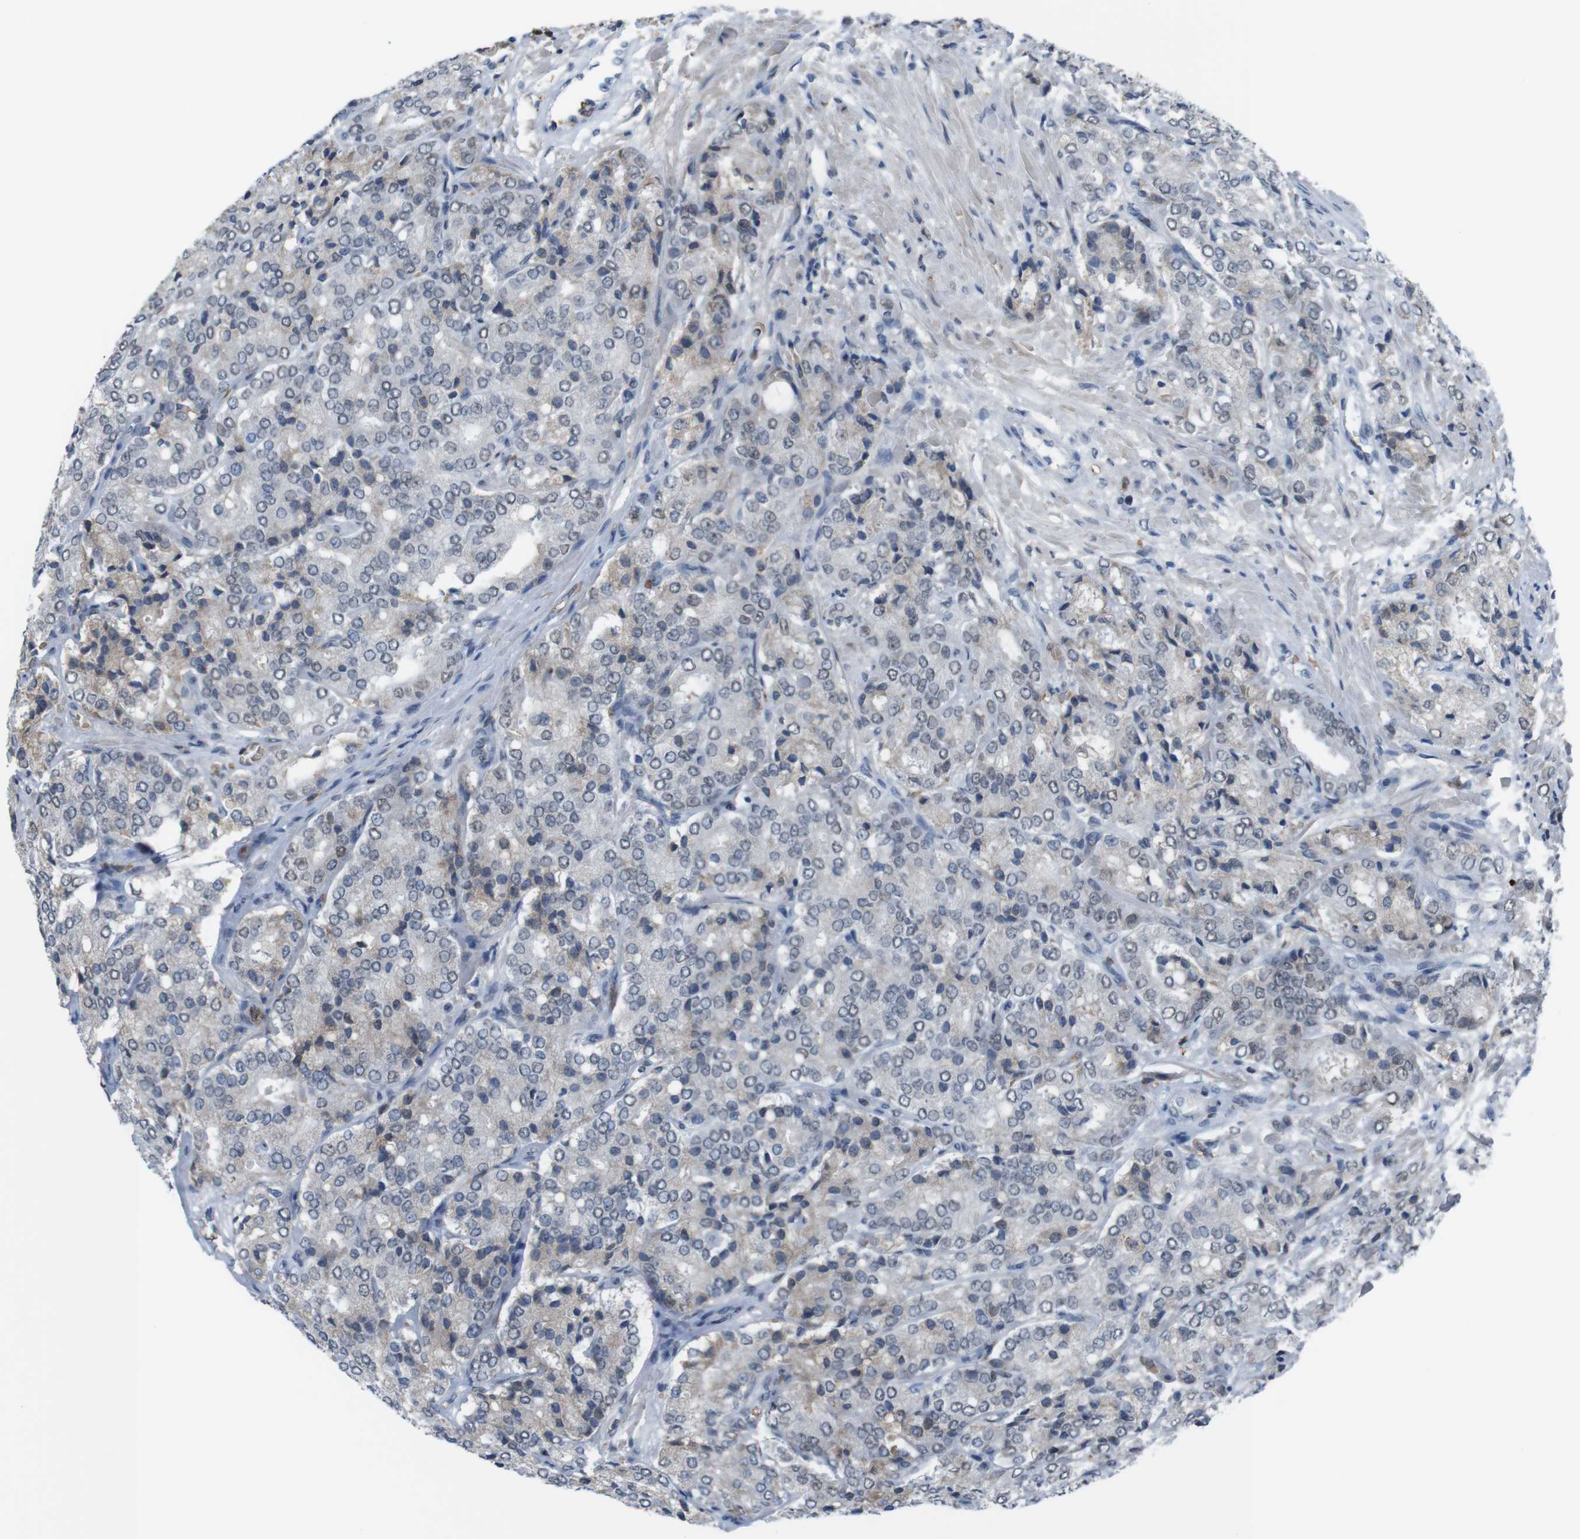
{"staining": {"intensity": "negative", "quantity": "none", "location": "none"}, "tissue": "prostate cancer", "cell_type": "Tumor cells", "image_type": "cancer", "snomed": [{"axis": "morphology", "description": "Adenocarcinoma, High grade"}, {"axis": "topography", "description": "Prostate"}], "caption": "DAB (3,3'-diaminobenzidine) immunohistochemical staining of human prostate cancer (adenocarcinoma (high-grade)) displays no significant expression in tumor cells.", "gene": "SUB1", "patient": {"sex": "male", "age": 65}}